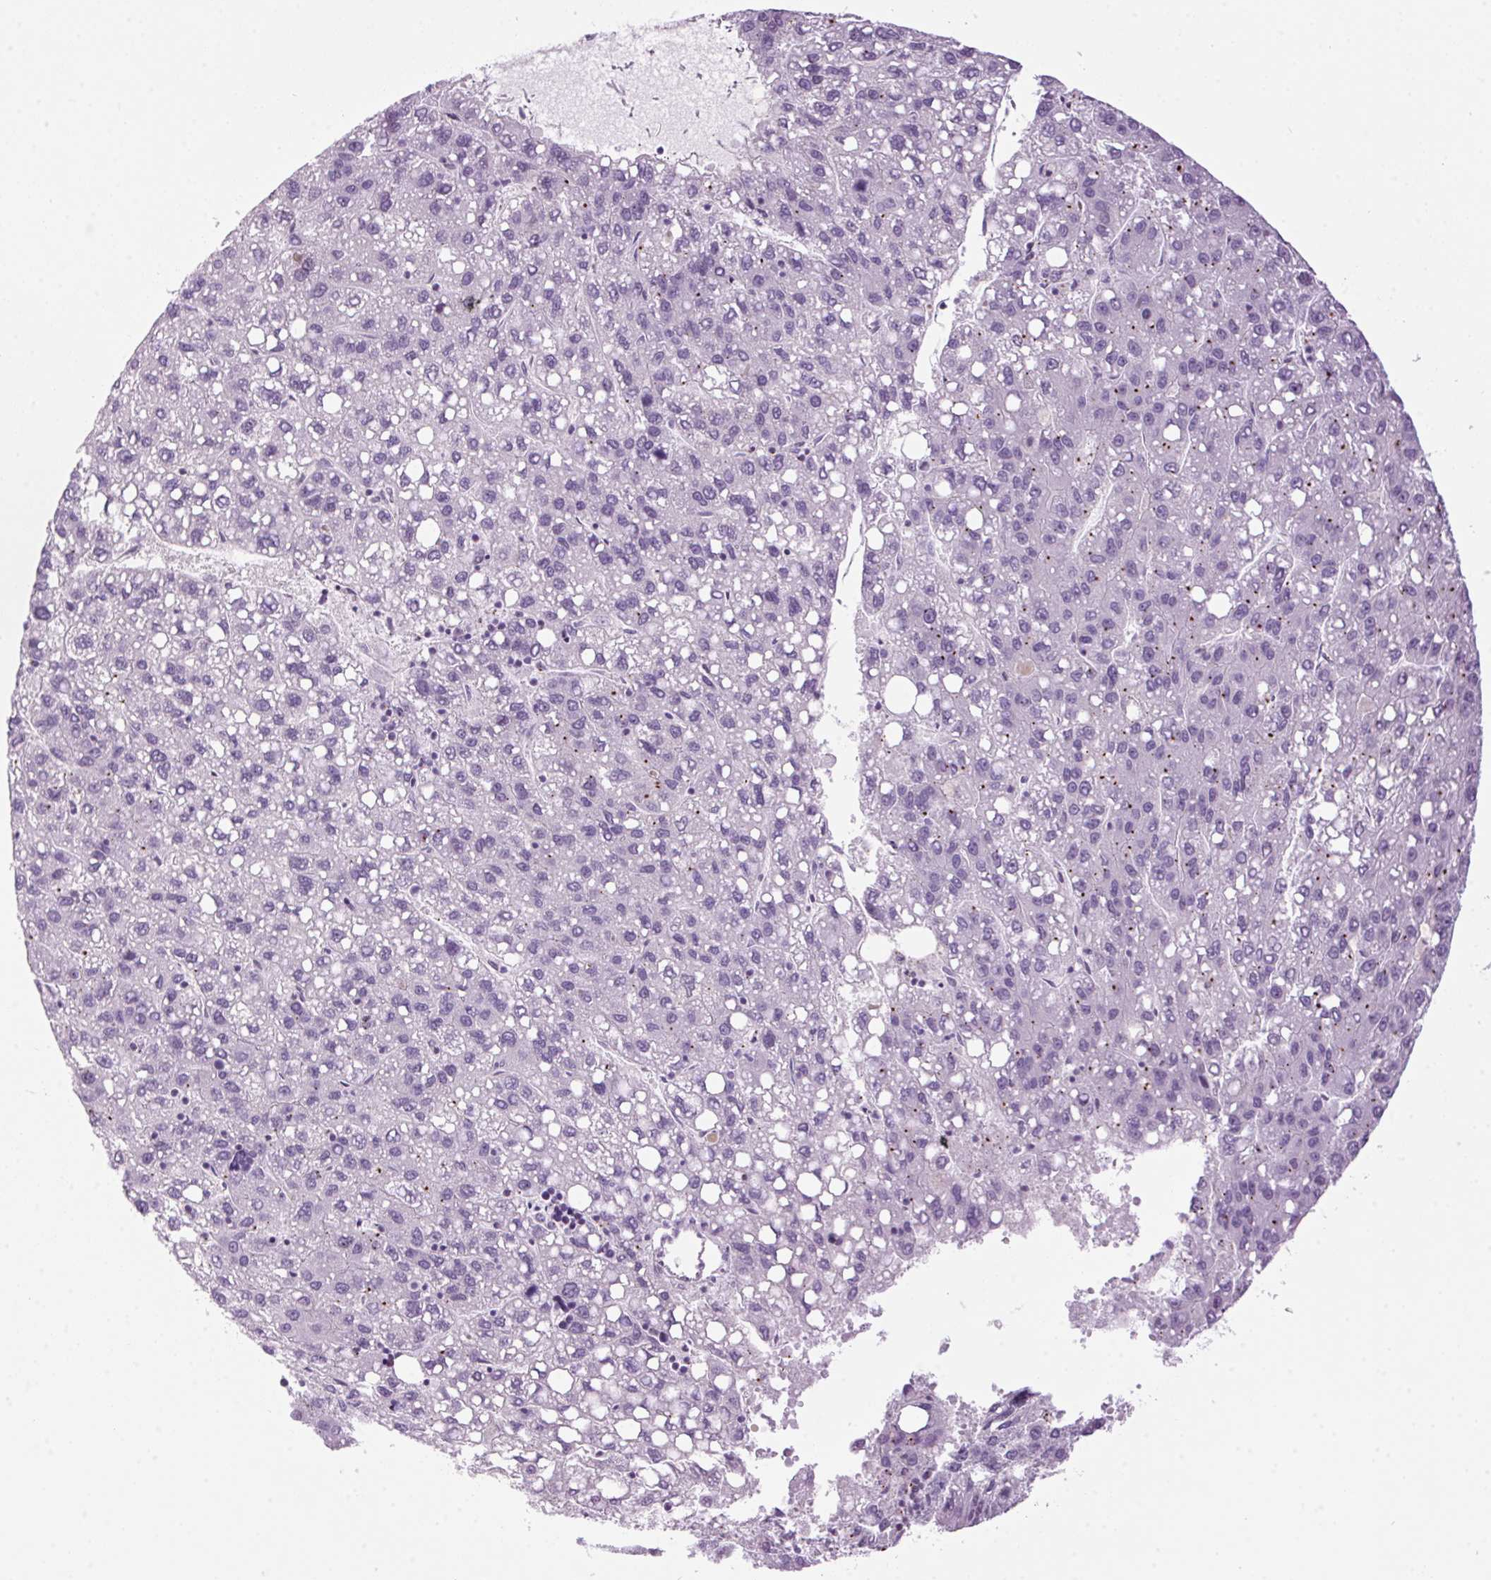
{"staining": {"intensity": "moderate", "quantity": "<25%", "location": "cytoplasmic/membranous"}, "tissue": "liver cancer", "cell_type": "Tumor cells", "image_type": "cancer", "snomed": [{"axis": "morphology", "description": "Carcinoma, Hepatocellular, NOS"}, {"axis": "topography", "description": "Liver"}], "caption": "Hepatocellular carcinoma (liver) stained for a protein displays moderate cytoplasmic/membranous positivity in tumor cells.", "gene": "TMEM88B", "patient": {"sex": "female", "age": 82}}